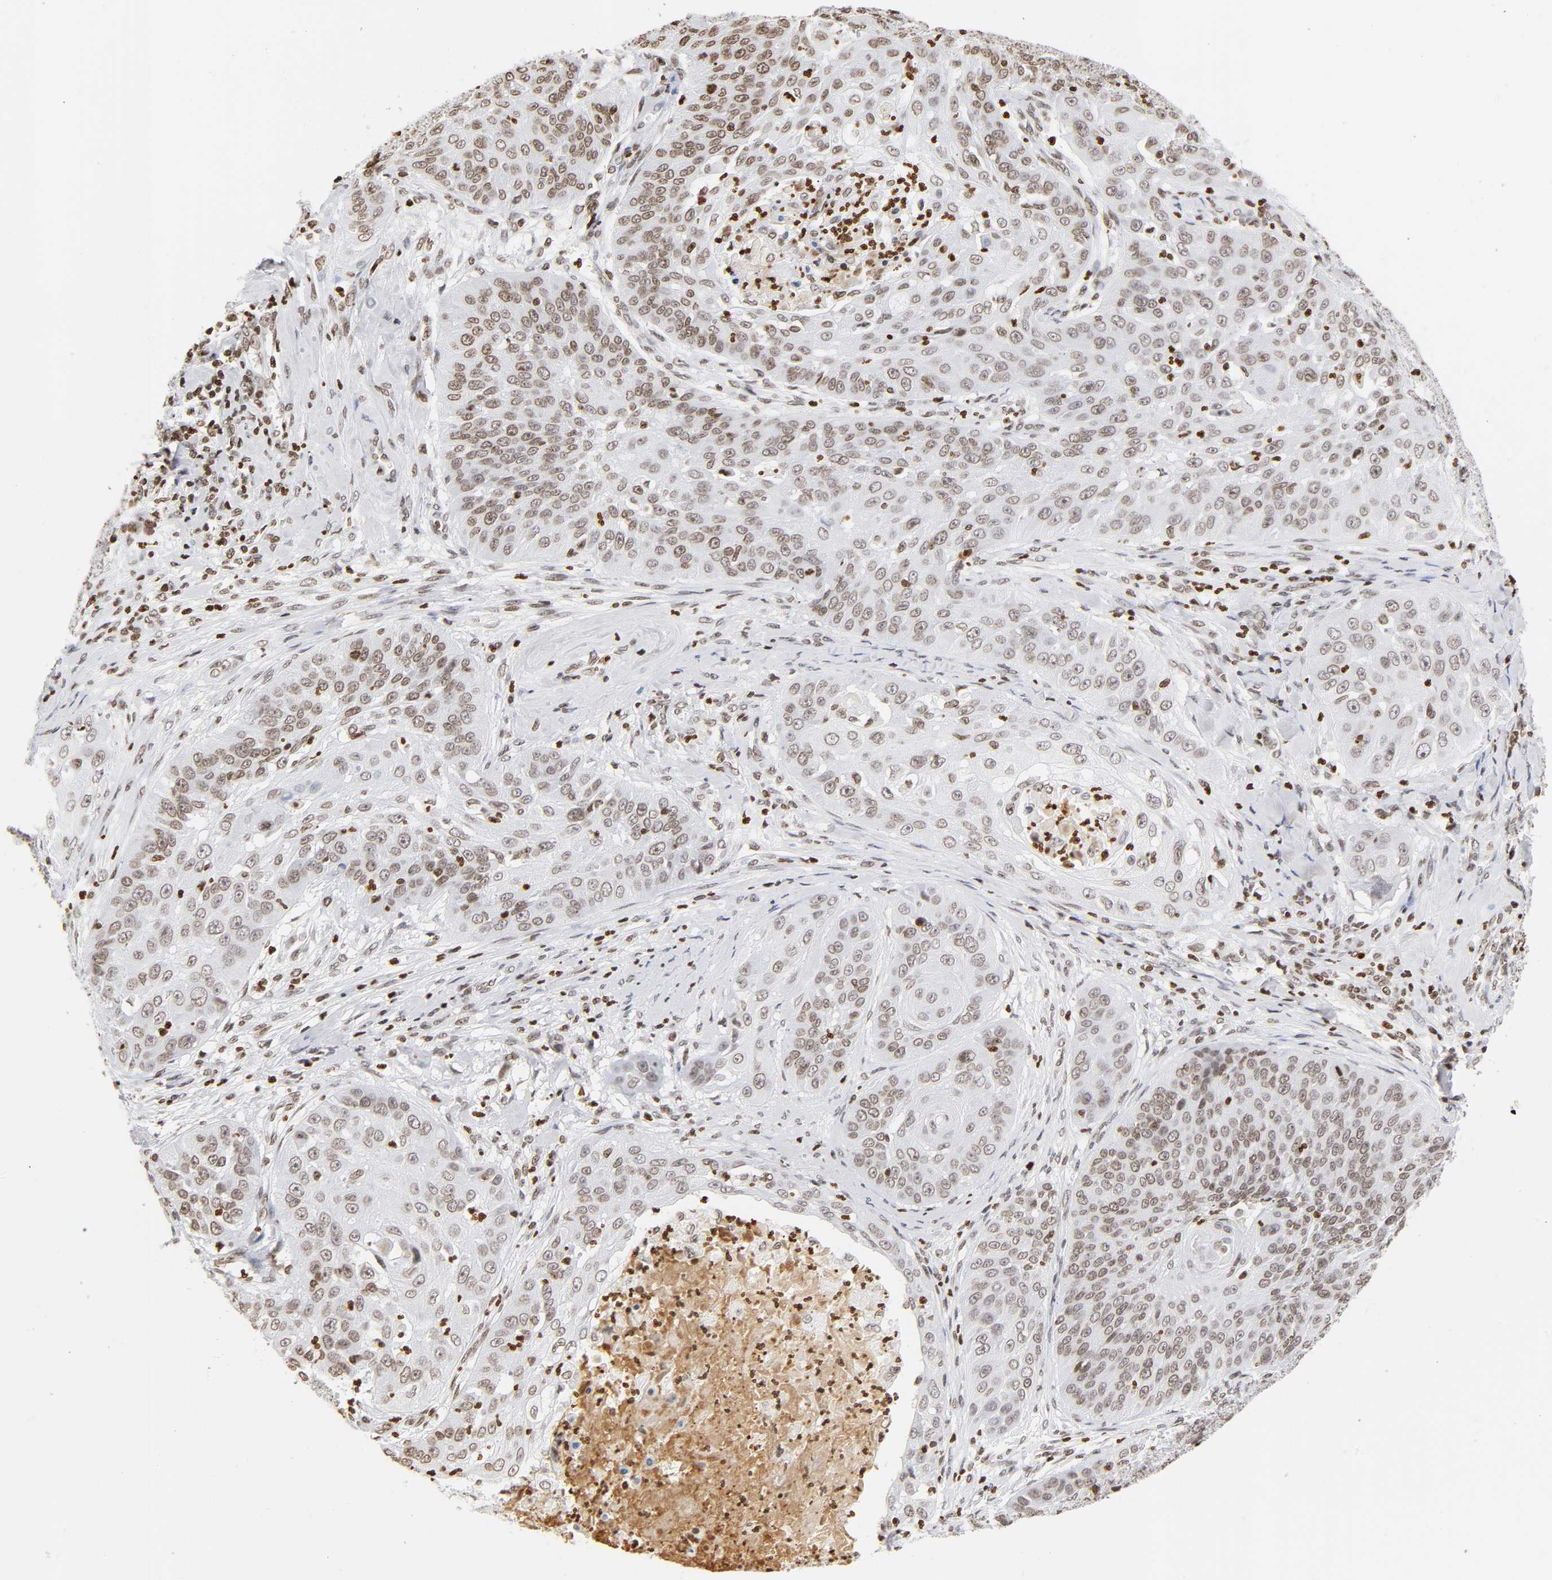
{"staining": {"intensity": "weak", "quantity": ">75%", "location": "nuclear"}, "tissue": "cervical cancer", "cell_type": "Tumor cells", "image_type": "cancer", "snomed": [{"axis": "morphology", "description": "Squamous cell carcinoma, NOS"}, {"axis": "topography", "description": "Cervix"}], "caption": "Human cervical squamous cell carcinoma stained for a protein (brown) exhibits weak nuclear positive expression in about >75% of tumor cells.", "gene": "H2AC12", "patient": {"sex": "female", "age": 64}}